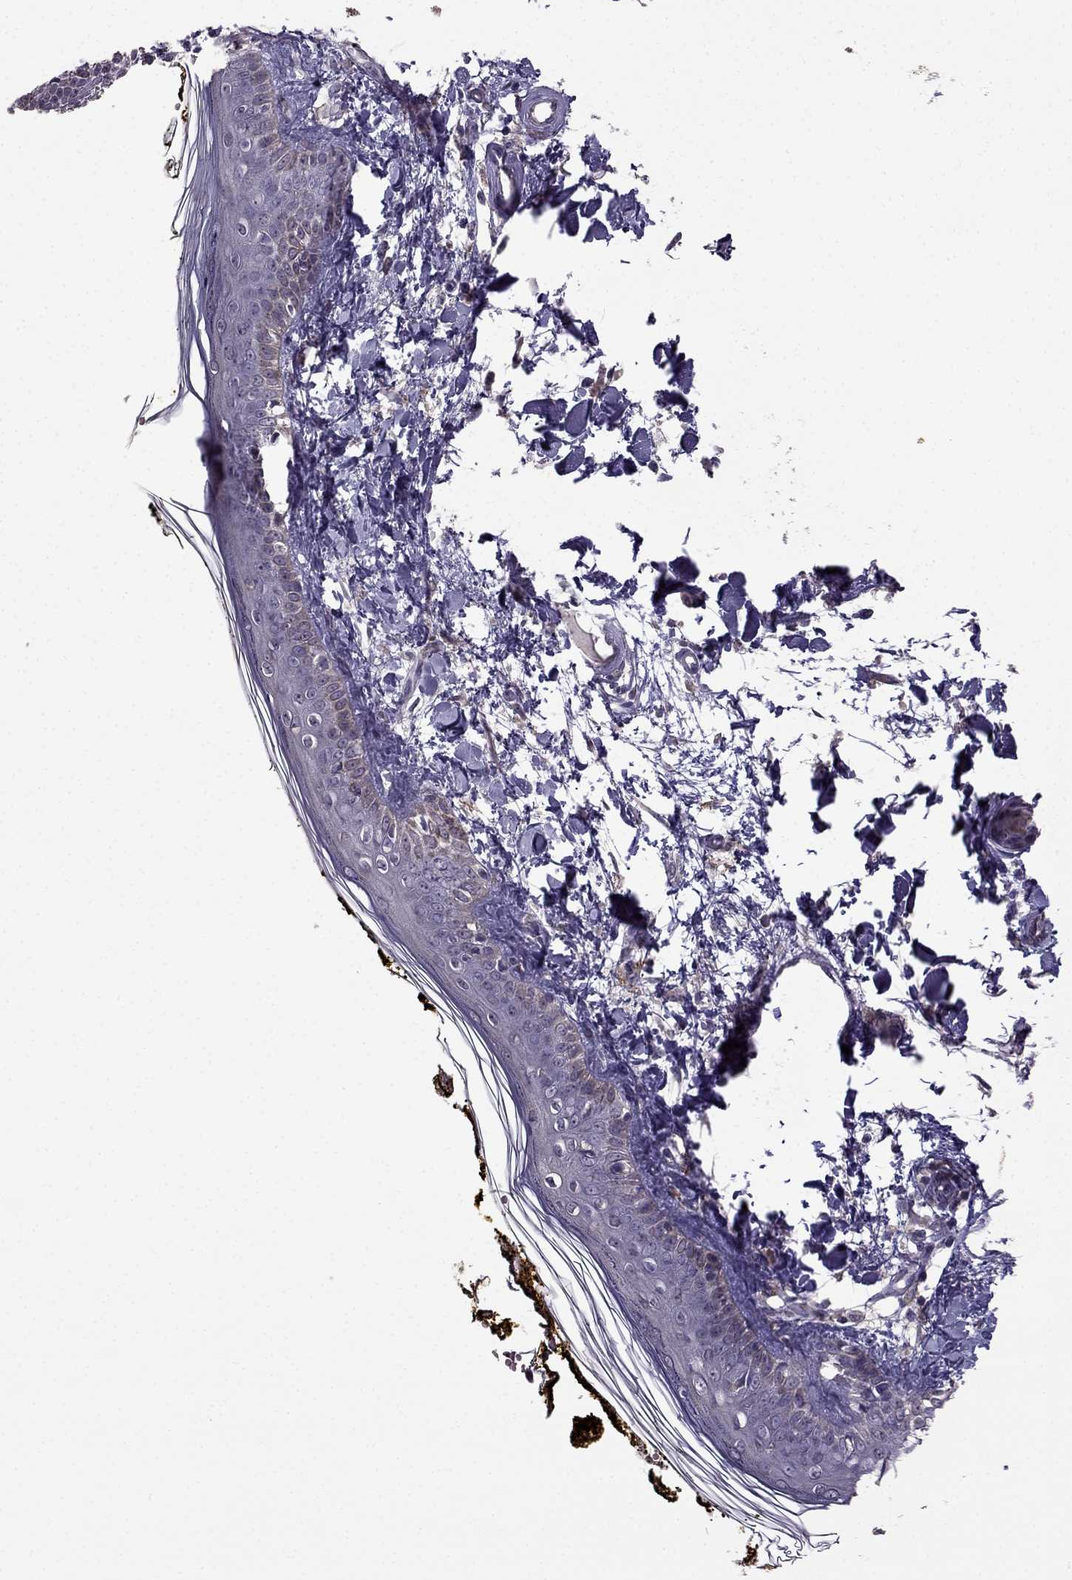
{"staining": {"intensity": "negative", "quantity": "none", "location": "none"}, "tissue": "skin", "cell_type": "Fibroblasts", "image_type": "normal", "snomed": [{"axis": "morphology", "description": "Normal tissue, NOS"}, {"axis": "topography", "description": "Skin"}], "caption": "The immunohistochemistry micrograph has no significant positivity in fibroblasts of skin. Nuclei are stained in blue.", "gene": "CDH9", "patient": {"sex": "male", "age": 76}}